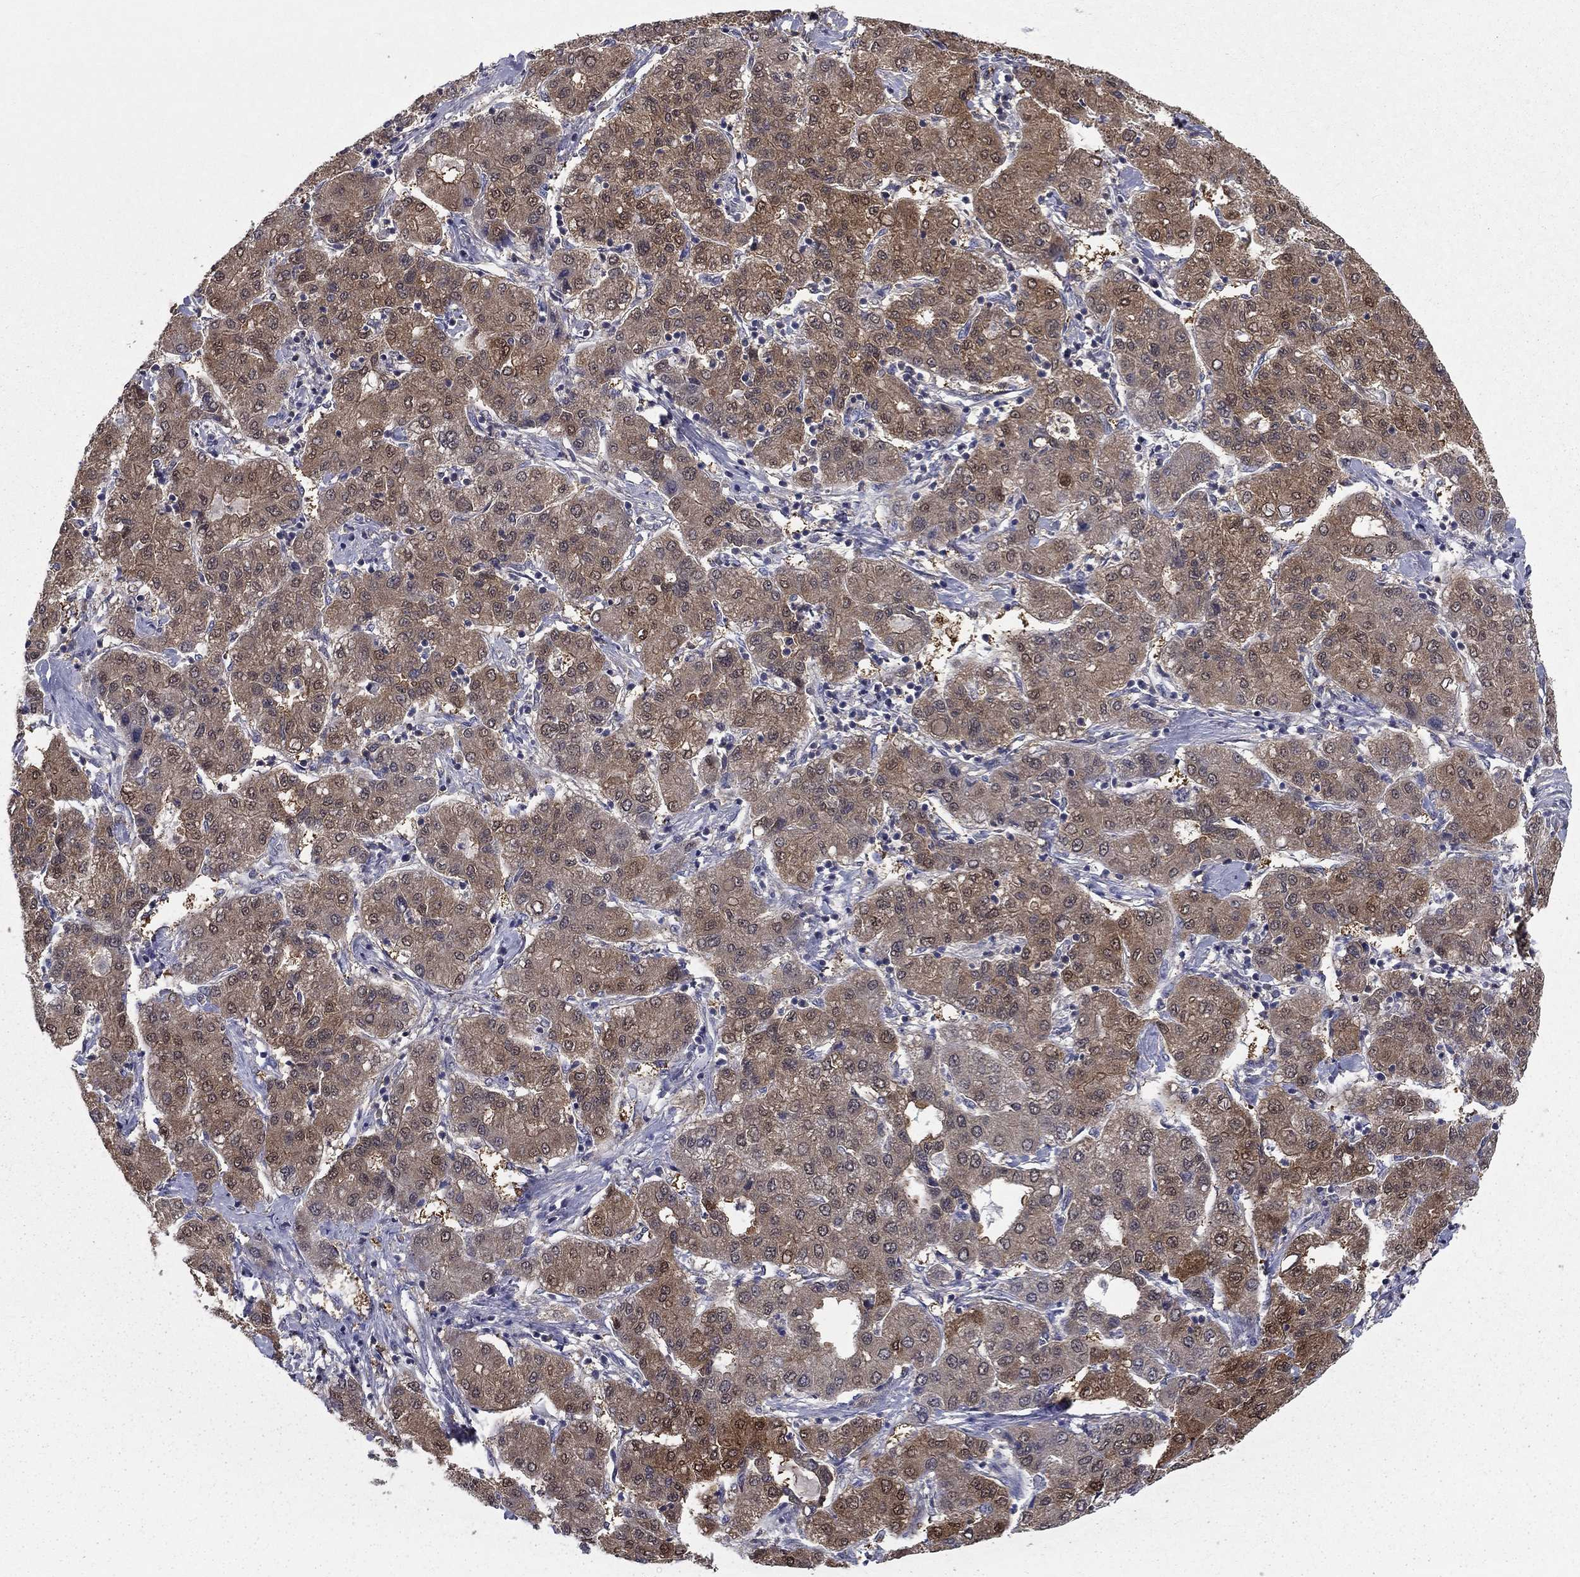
{"staining": {"intensity": "moderate", "quantity": ">75%", "location": "cytoplasmic/membranous"}, "tissue": "liver cancer", "cell_type": "Tumor cells", "image_type": "cancer", "snomed": [{"axis": "morphology", "description": "Carcinoma, Hepatocellular, NOS"}, {"axis": "topography", "description": "Liver"}], "caption": "Protein staining of liver cancer tissue reveals moderate cytoplasmic/membranous expression in approximately >75% of tumor cells.", "gene": "NIT2", "patient": {"sex": "male", "age": 65}}